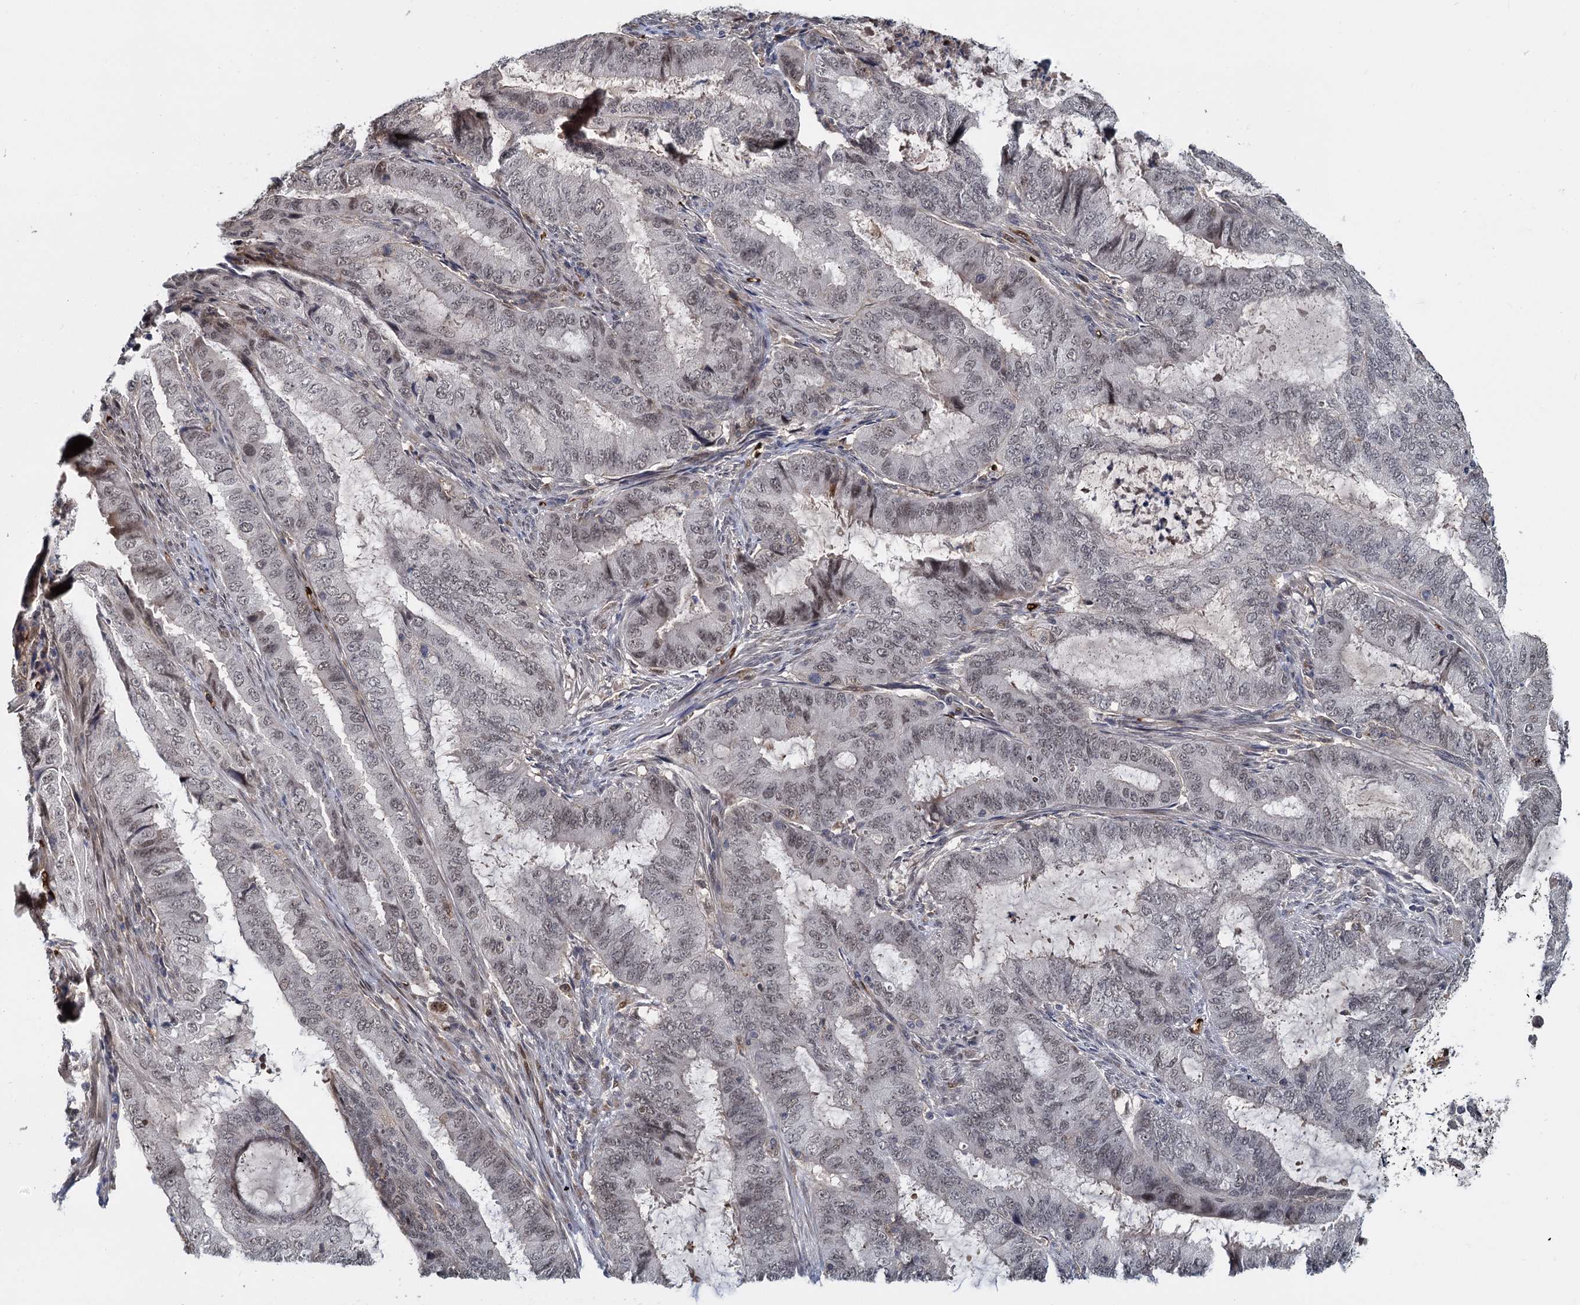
{"staining": {"intensity": "weak", "quantity": "25%-75%", "location": "nuclear"}, "tissue": "endometrial cancer", "cell_type": "Tumor cells", "image_type": "cancer", "snomed": [{"axis": "morphology", "description": "Adenocarcinoma, NOS"}, {"axis": "topography", "description": "Endometrium"}], "caption": "Weak nuclear staining is identified in about 25%-75% of tumor cells in endometrial adenocarcinoma. (DAB = brown stain, brightfield microscopy at high magnification).", "gene": "FANCI", "patient": {"sex": "female", "age": 51}}